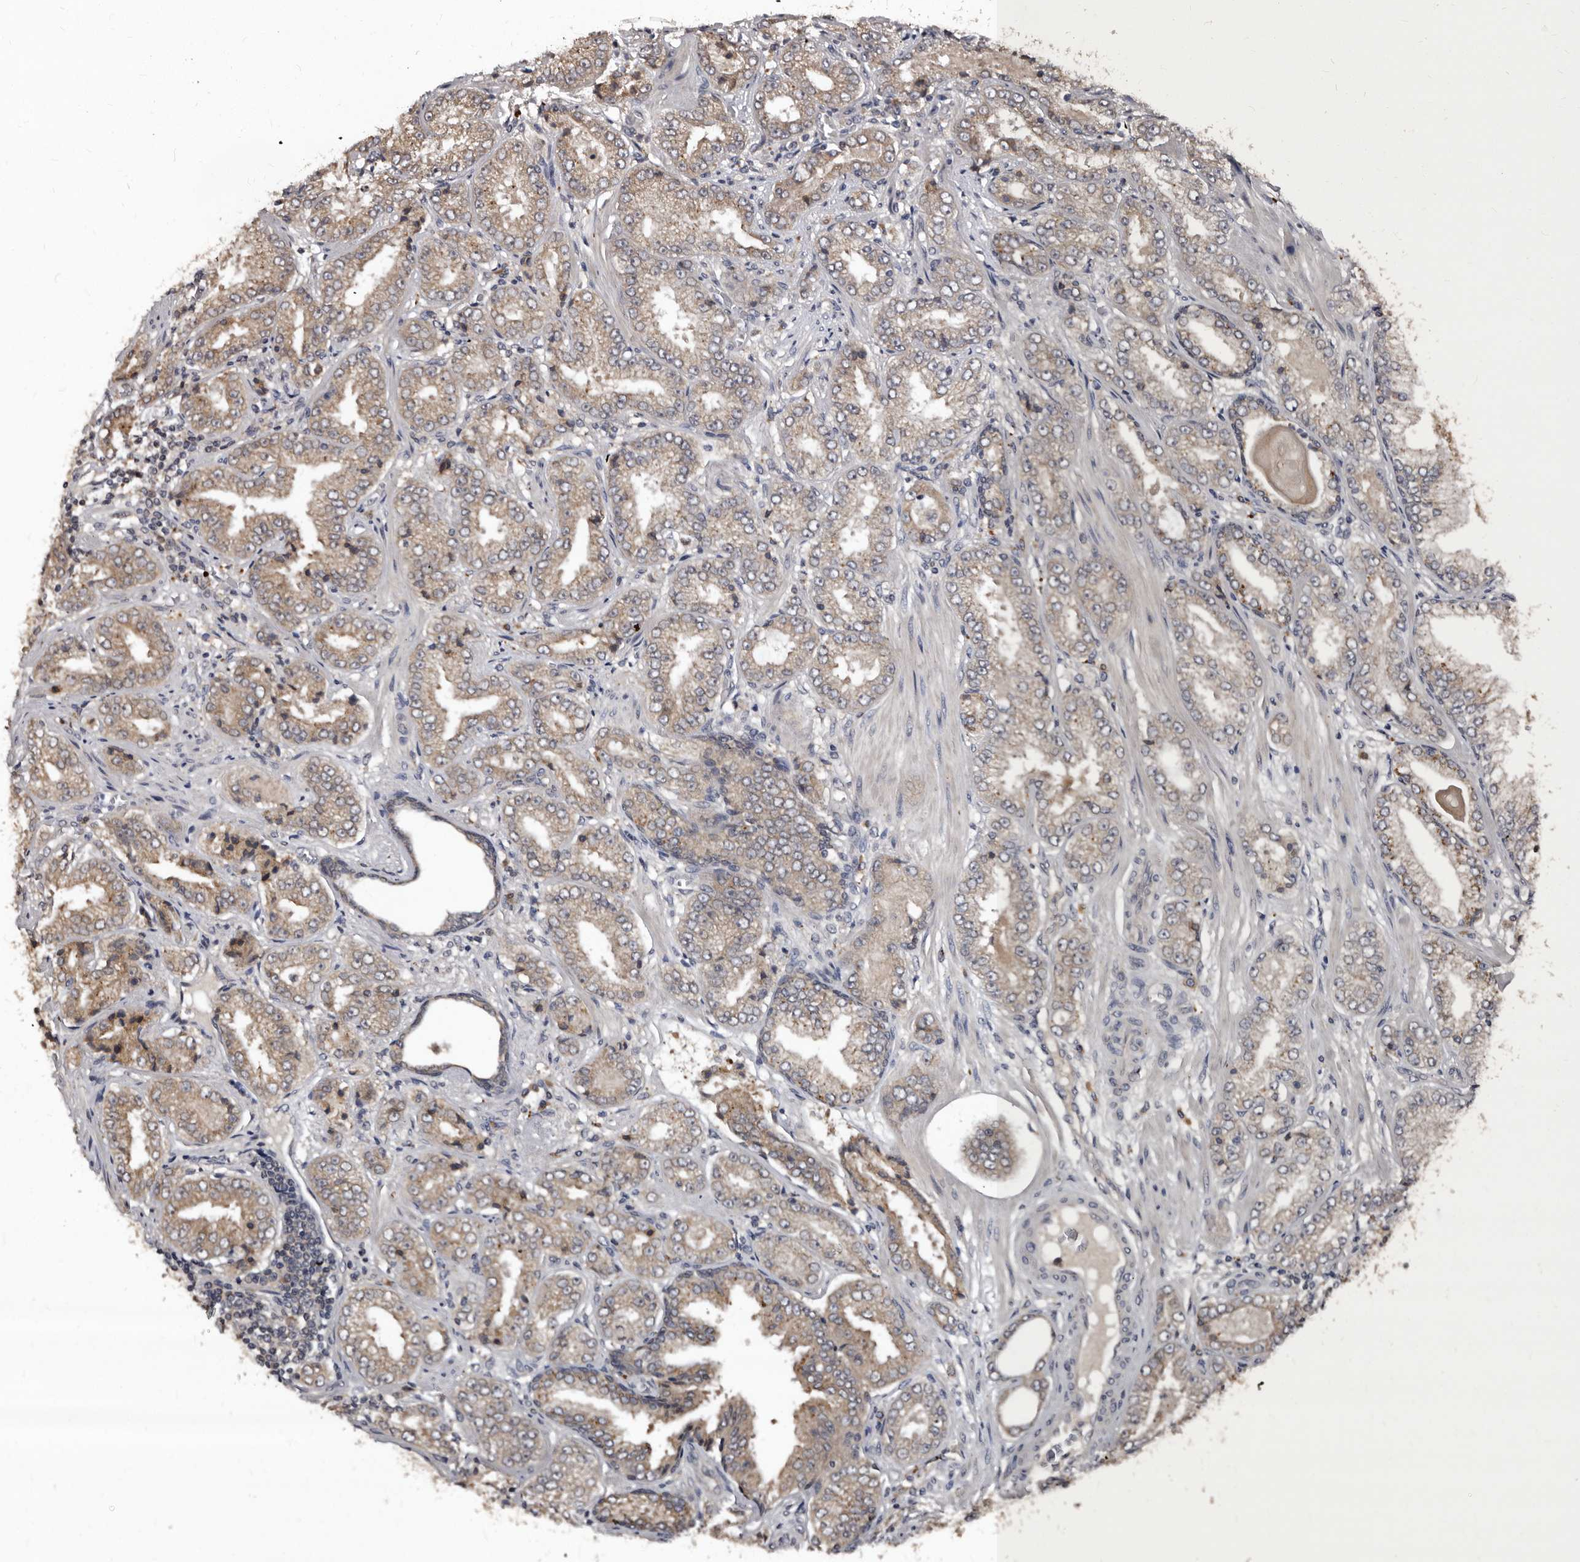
{"staining": {"intensity": "weak", "quantity": "25%-75%", "location": "cytoplasmic/membranous"}, "tissue": "prostate cancer", "cell_type": "Tumor cells", "image_type": "cancer", "snomed": [{"axis": "morphology", "description": "Adenocarcinoma, High grade"}, {"axis": "topography", "description": "Prostate"}], "caption": "An immunohistochemistry (IHC) photomicrograph of neoplastic tissue is shown. Protein staining in brown highlights weak cytoplasmic/membranous positivity in prostate cancer (high-grade adenocarcinoma) within tumor cells. (Brightfield microscopy of DAB IHC at high magnification).", "gene": "PMVK", "patient": {"sex": "male", "age": 71}}